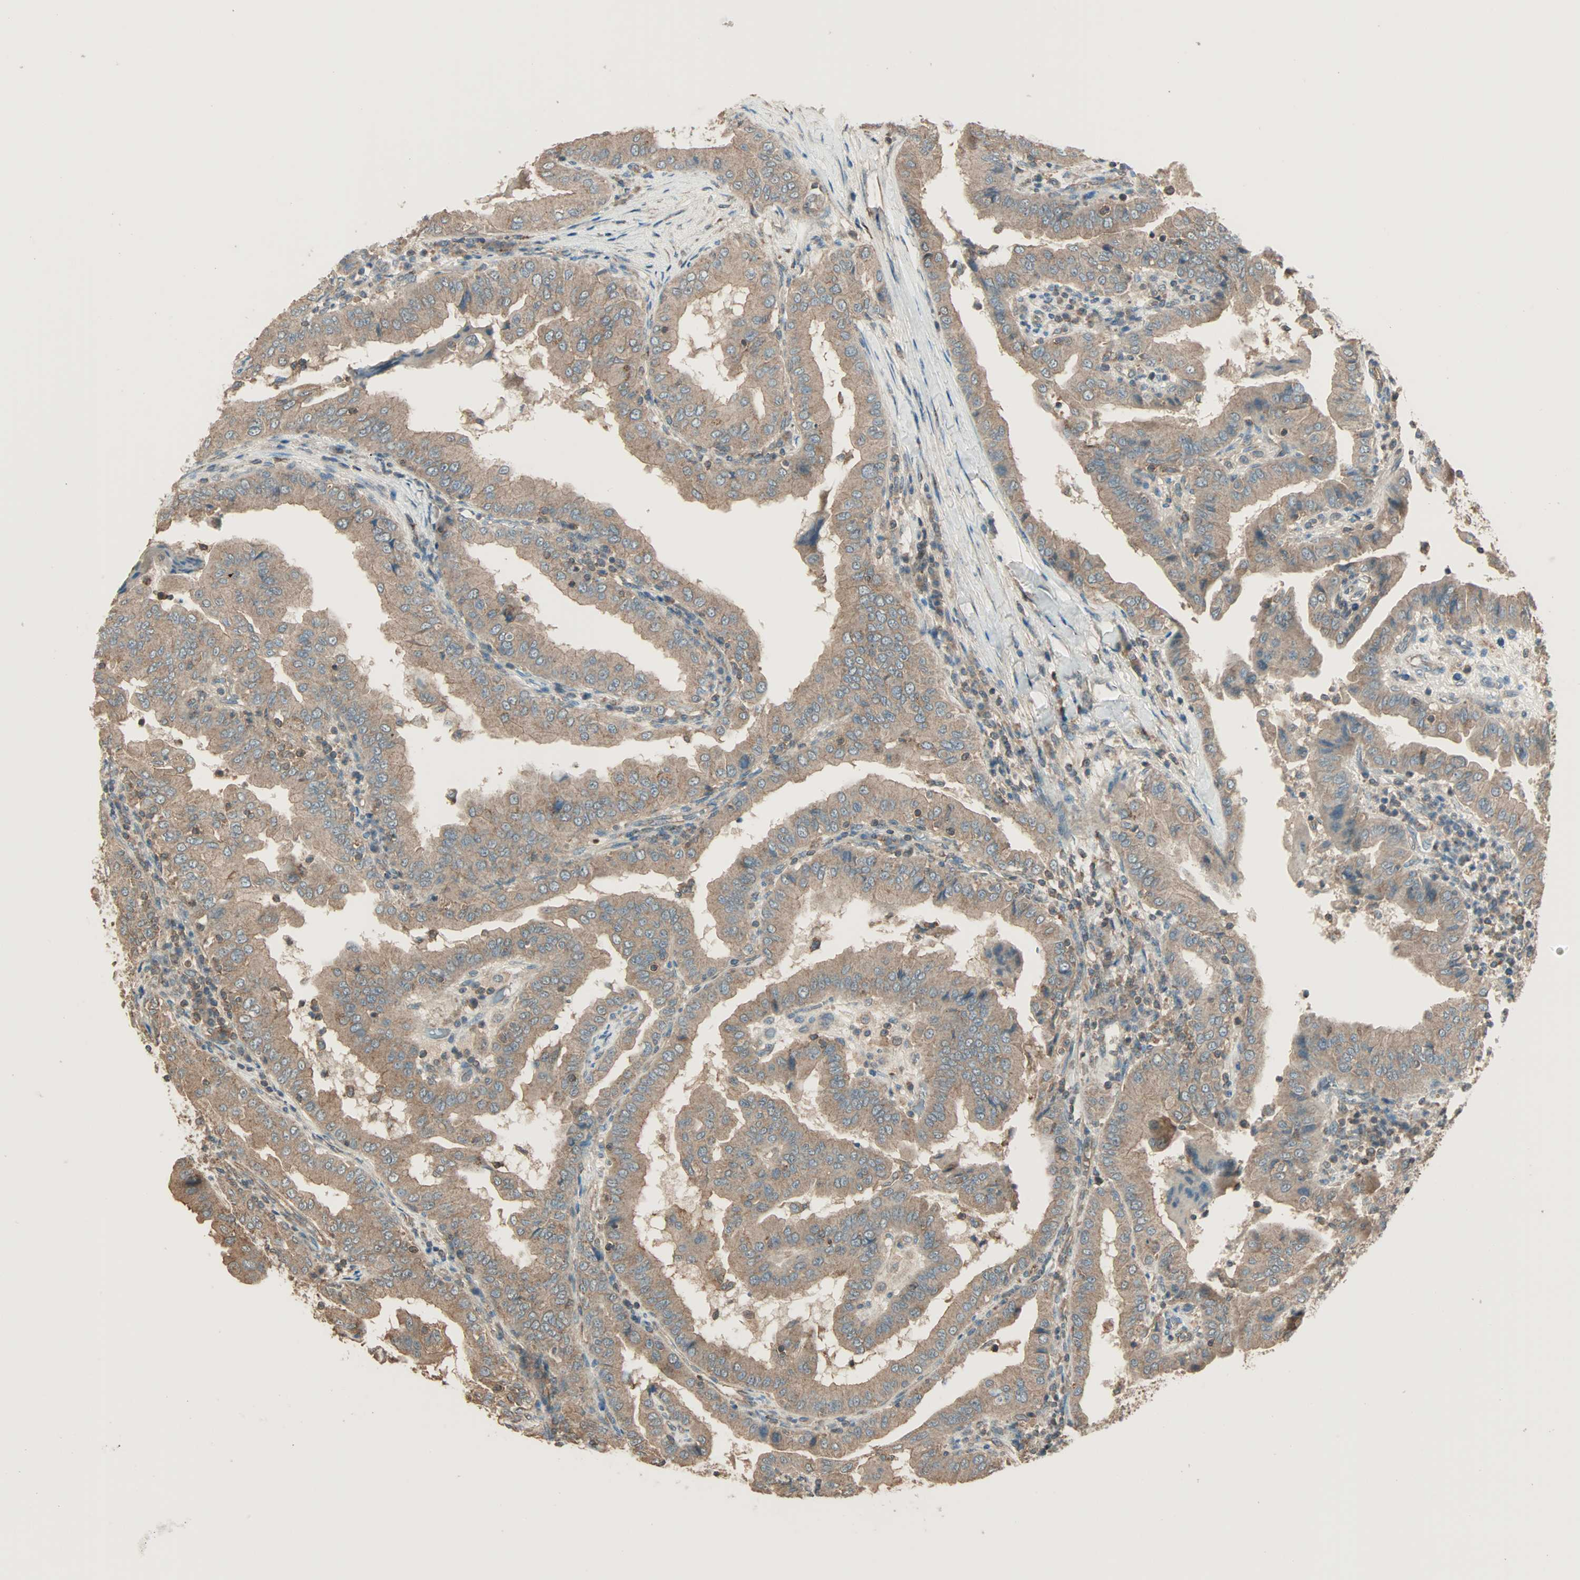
{"staining": {"intensity": "moderate", "quantity": ">75%", "location": "cytoplasmic/membranous"}, "tissue": "thyroid cancer", "cell_type": "Tumor cells", "image_type": "cancer", "snomed": [{"axis": "morphology", "description": "Papillary adenocarcinoma, NOS"}, {"axis": "topography", "description": "Thyroid gland"}], "caption": "A brown stain shows moderate cytoplasmic/membranous expression of a protein in human thyroid papillary adenocarcinoma tumor cells. (Brightfield microscopy of DAB IHC at high magnification).", "gene": "MAP3K21", "patient": {"sex": "male", "age": 33}}